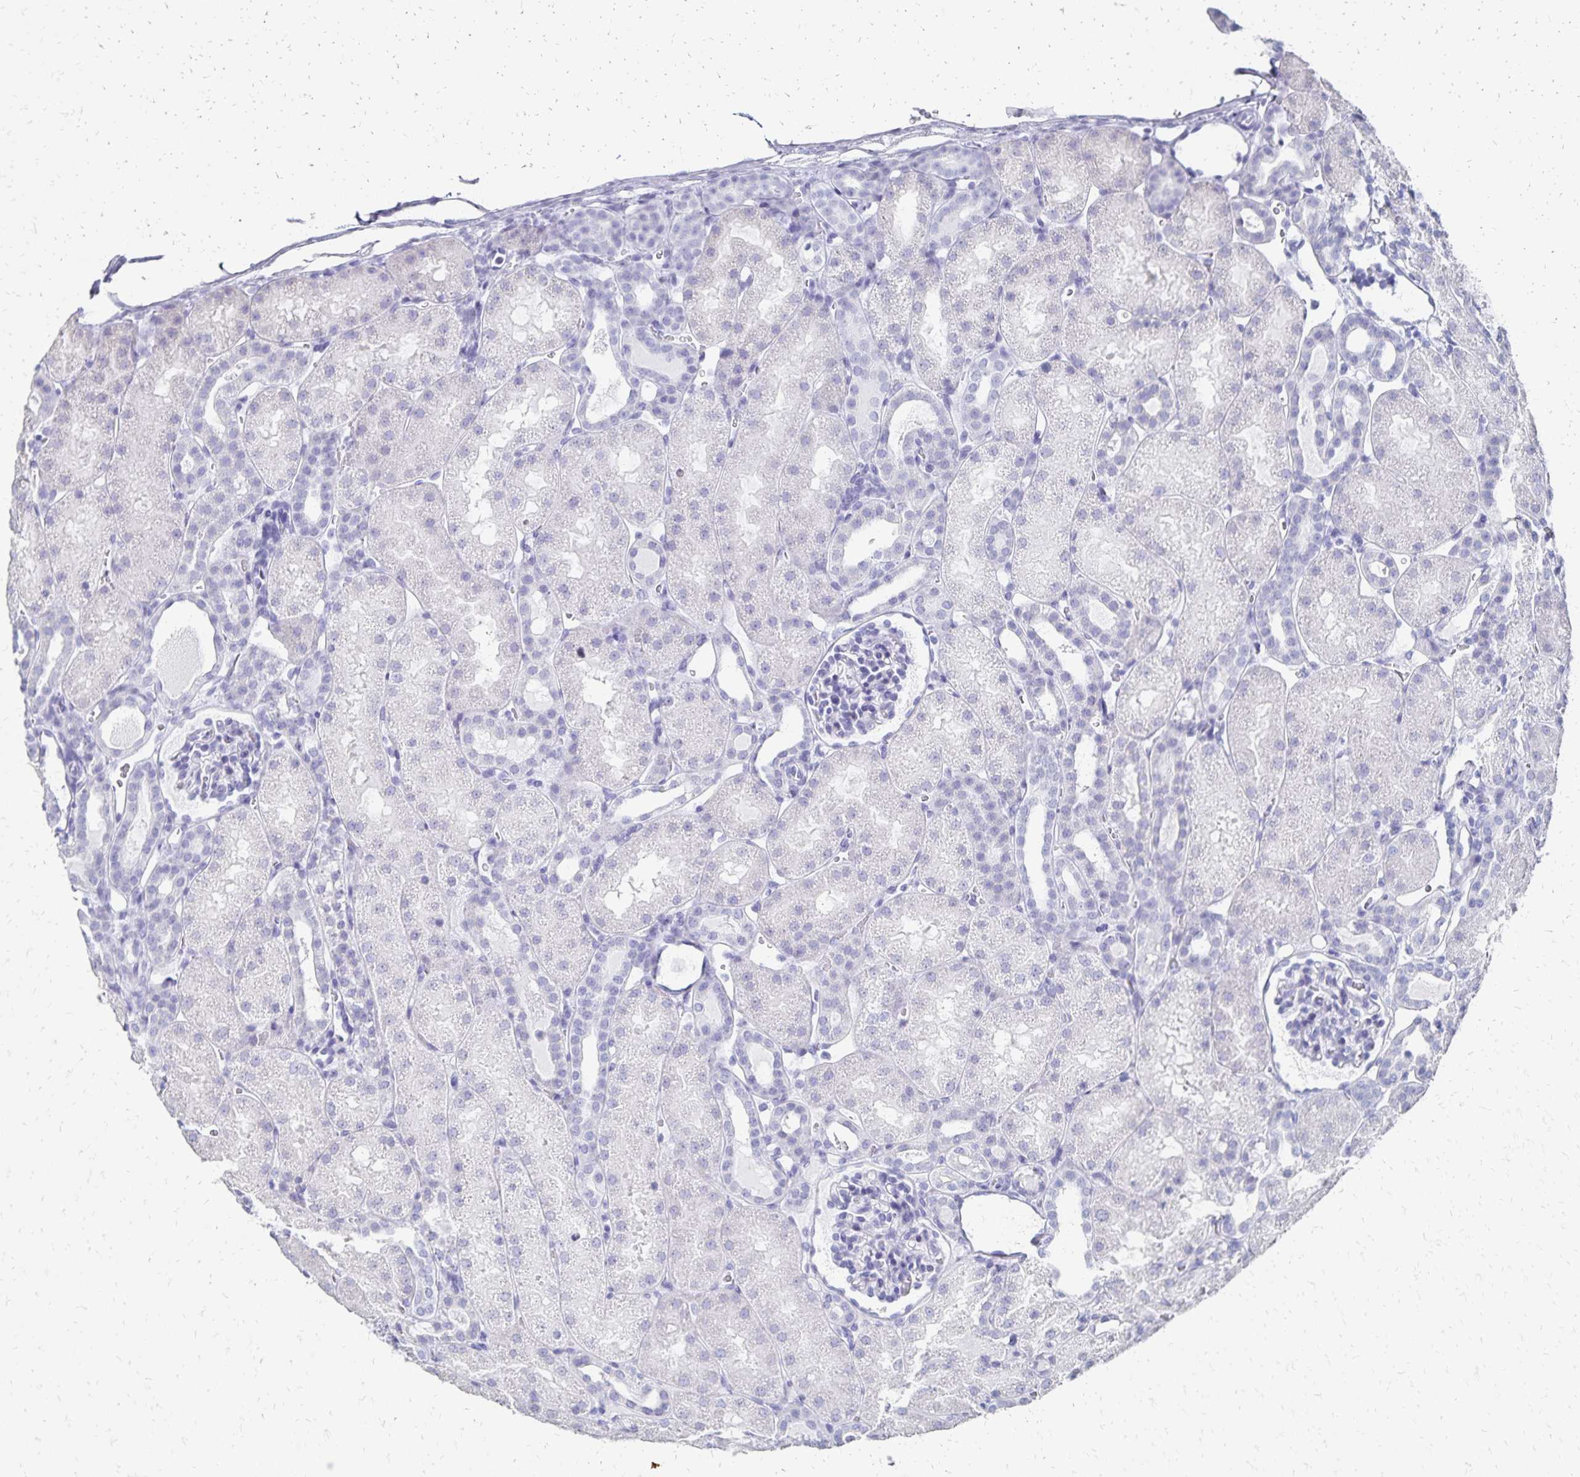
{"staining": {"intensity": "negative", "quantity": "none", "location": "none"}, "tissue": "kidney", "cell_type": "Cells in glomeruli", "image_type": "normal", "snomed": [{"axis": "morphology", "description": "Normal tissue, NOS"}, {"axis": "topography", "description": "Kidney"}], "caption": "The histopathology image demonstrates no significant expression in cells in glomeruli of kidney.", "gene": "GIP", "patient": {"sex": "male", "age": 2}}